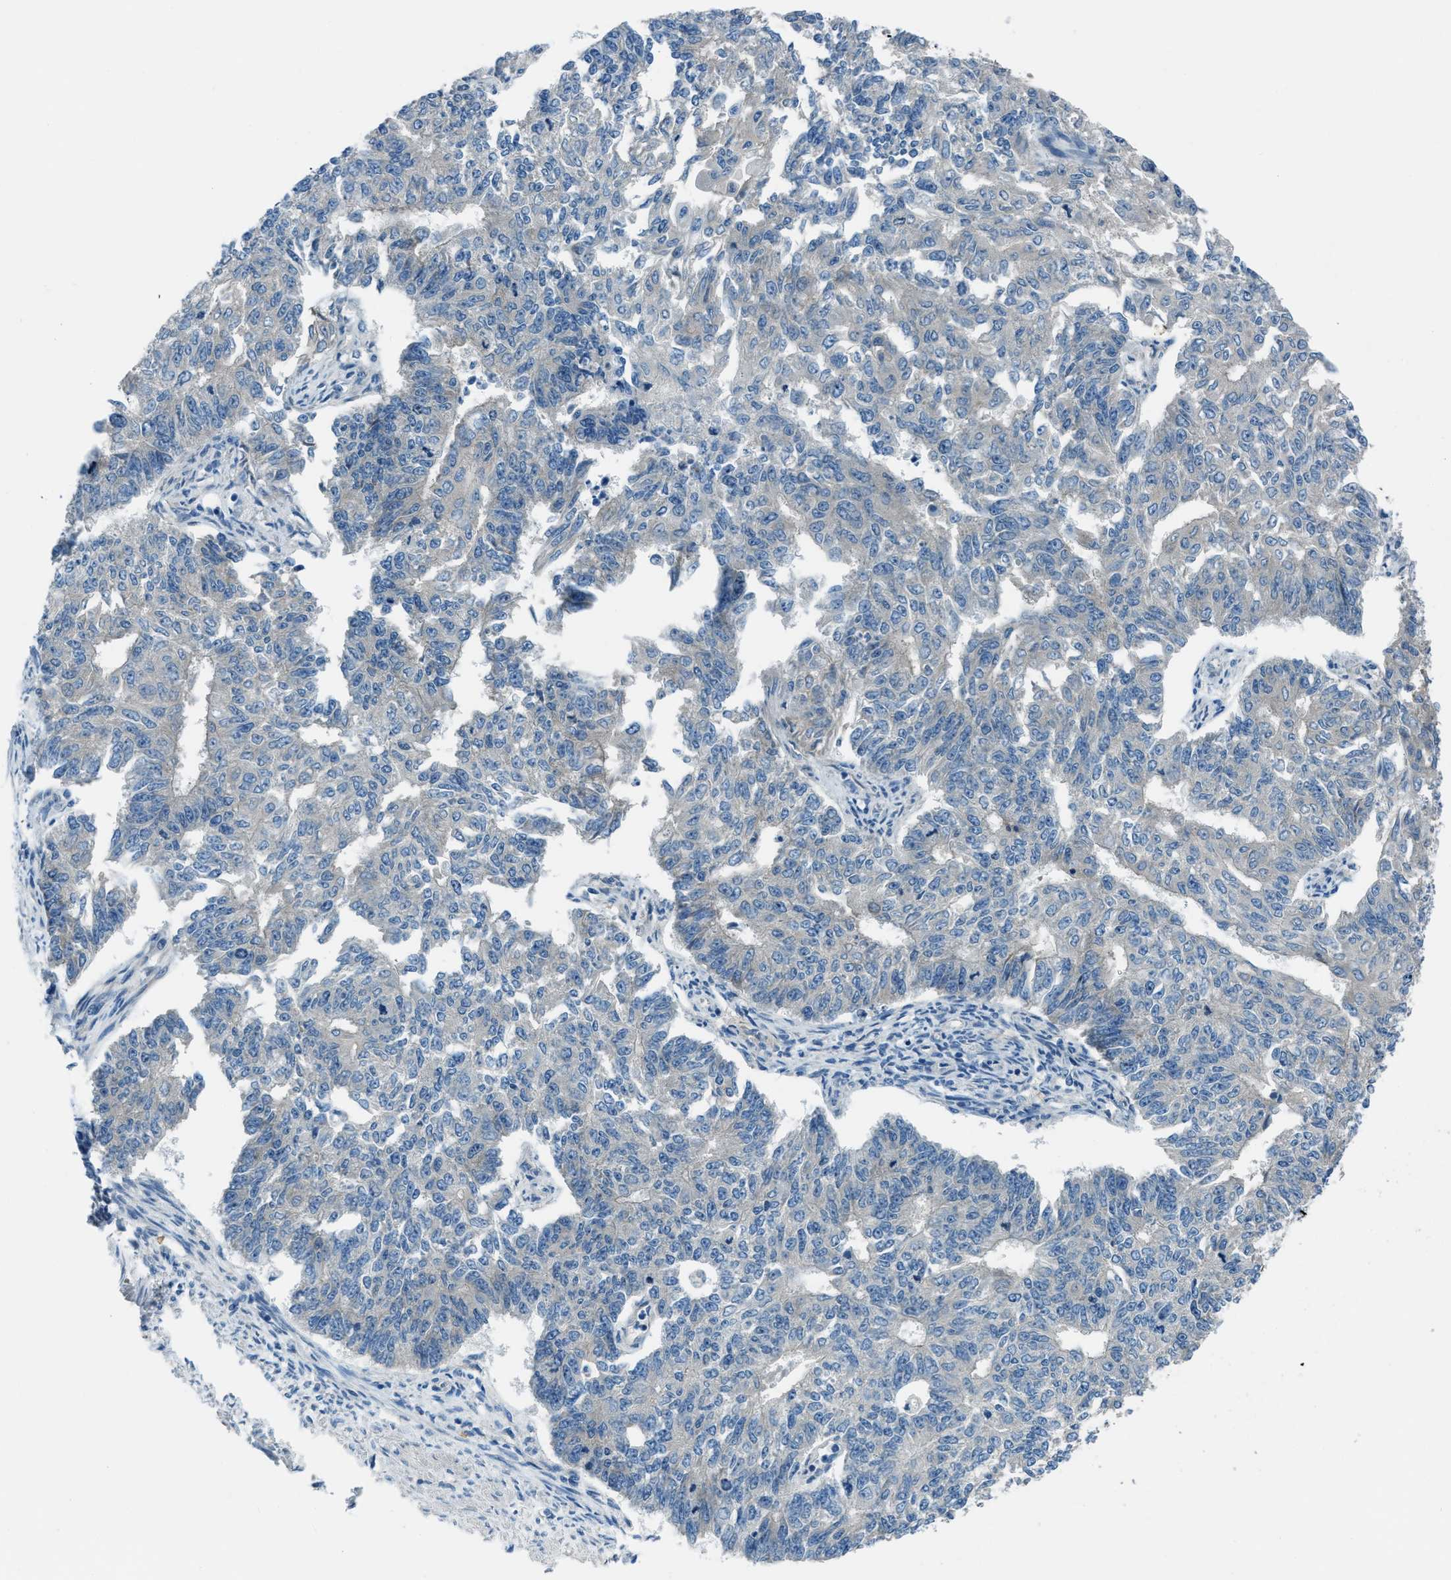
{"staining": {"intensity": "negative", "quantity": "none", "location": "none"}, "tissue": "endometrial cancer", "cell_type": "Tumor cells", "image_type": "cancer", "snomed": [{"axis": "morphology", "description": "Adenocarcinoma, NOS"}, {"axis": "topography", "description": "Endometrium"}], "caption": "The immunohistochemistry (IHC) histopathology image has no significant expression in tumor cells of endometrial cancer tissue.", "gene": "ARFGAP2", "patient": {"sex": "female", "age": 32}}